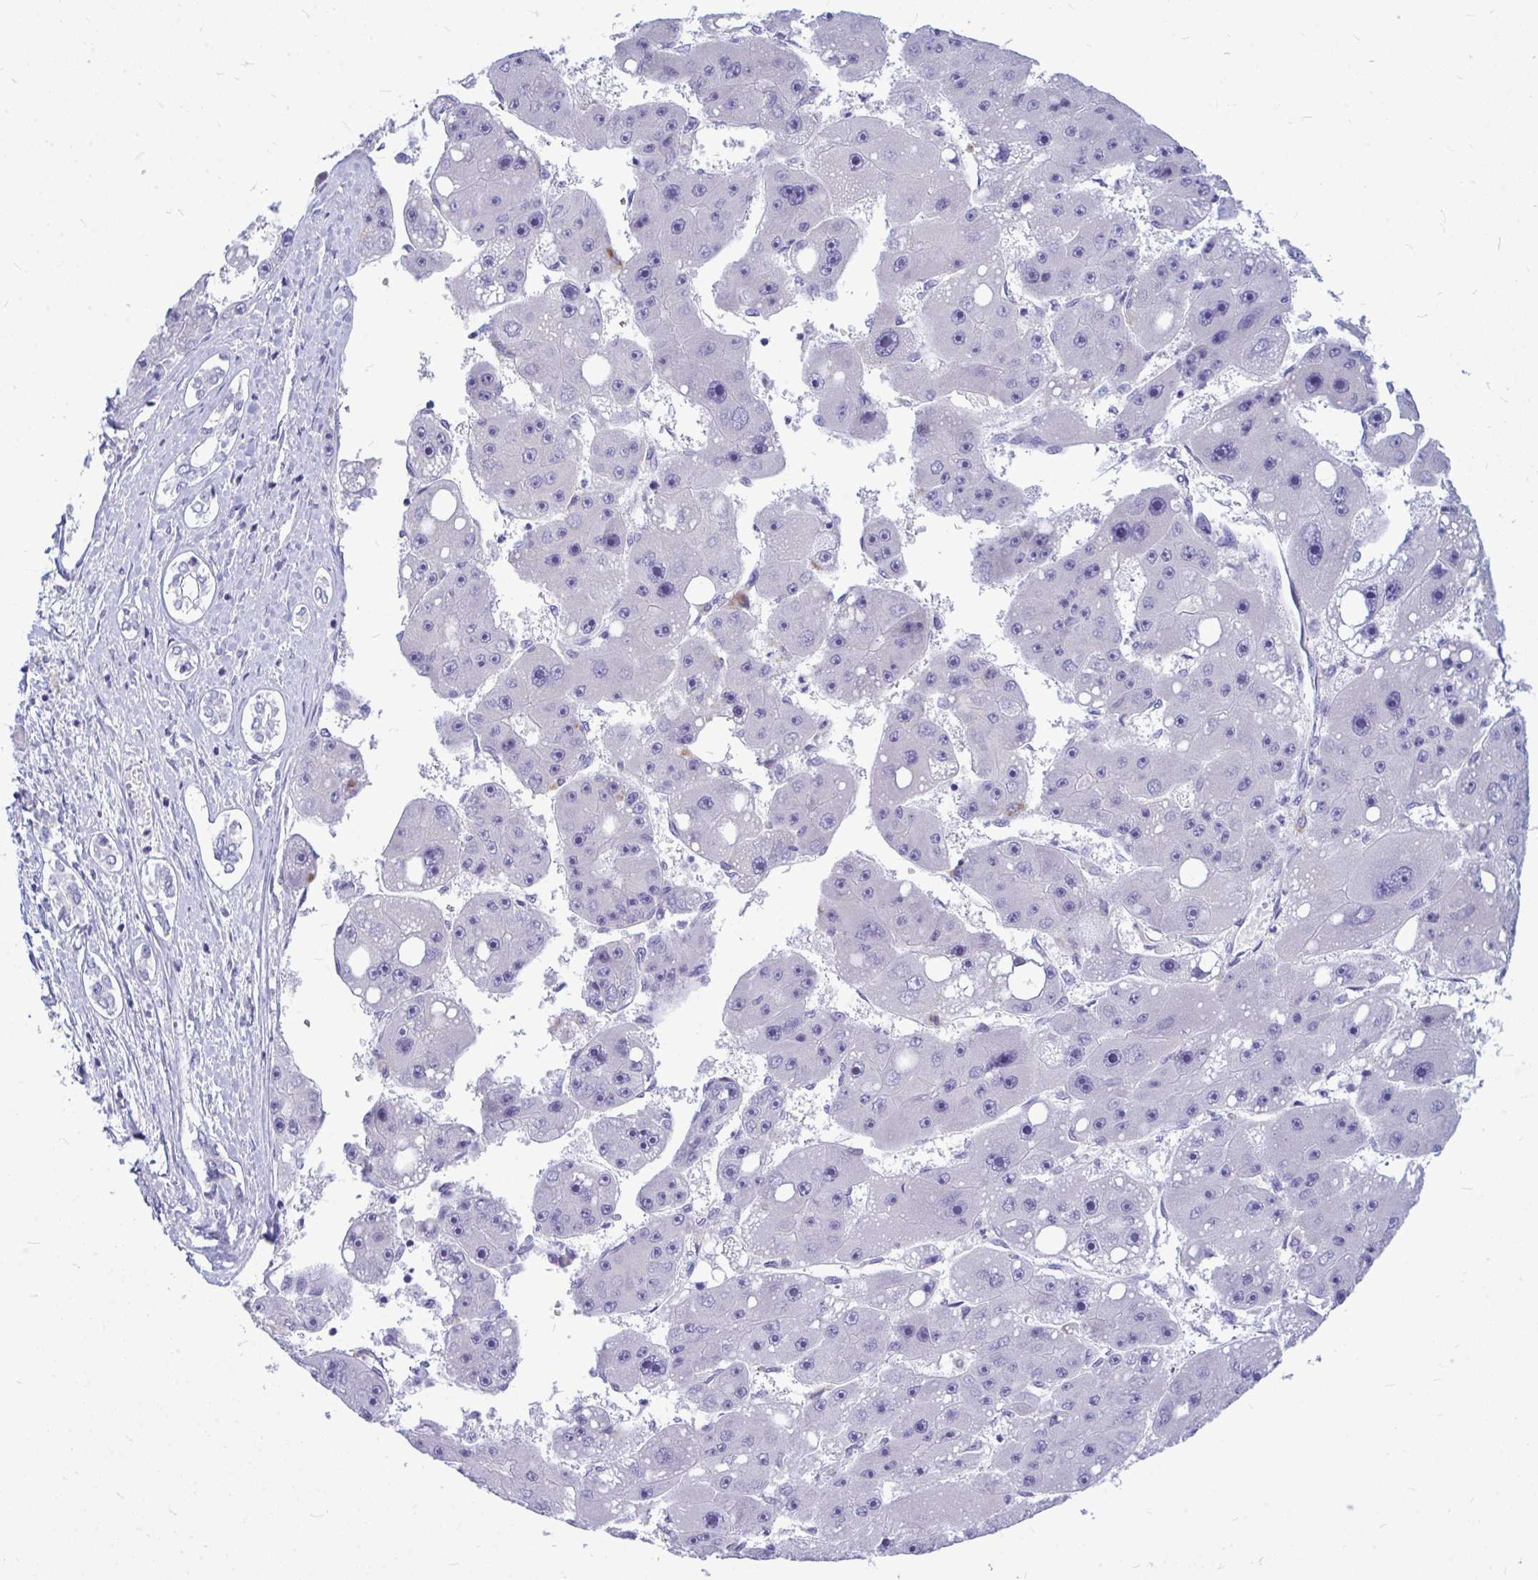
{"staining": {"intensity": "negative", "quantity": "none", "location": "none"}, "tissue": "liver cancer", "cell_type": "Tumor cells", "image_type": "cancer", "snomed": [{"axis": "morphology", "description": "Carcinoma, Hepatocellular, NOS"}, {"axis": "topography", "description": "Liver"}], "caption": "Immunohistochemistry image of neoplastic tissue: liver cancer stained with DAB (3,3'-diaminobenzidine) reveals no significant protein expression in tumor cells. (Stains: DAB (3,3'-diaminobenzidine) immunohistochemistry (IHC) with hematoxylin counter stain, Microscopy: brightfield microscopy at high magnification).", "gene": "ZSCAN25", "patient": {"sex": "female", "age": 61}}